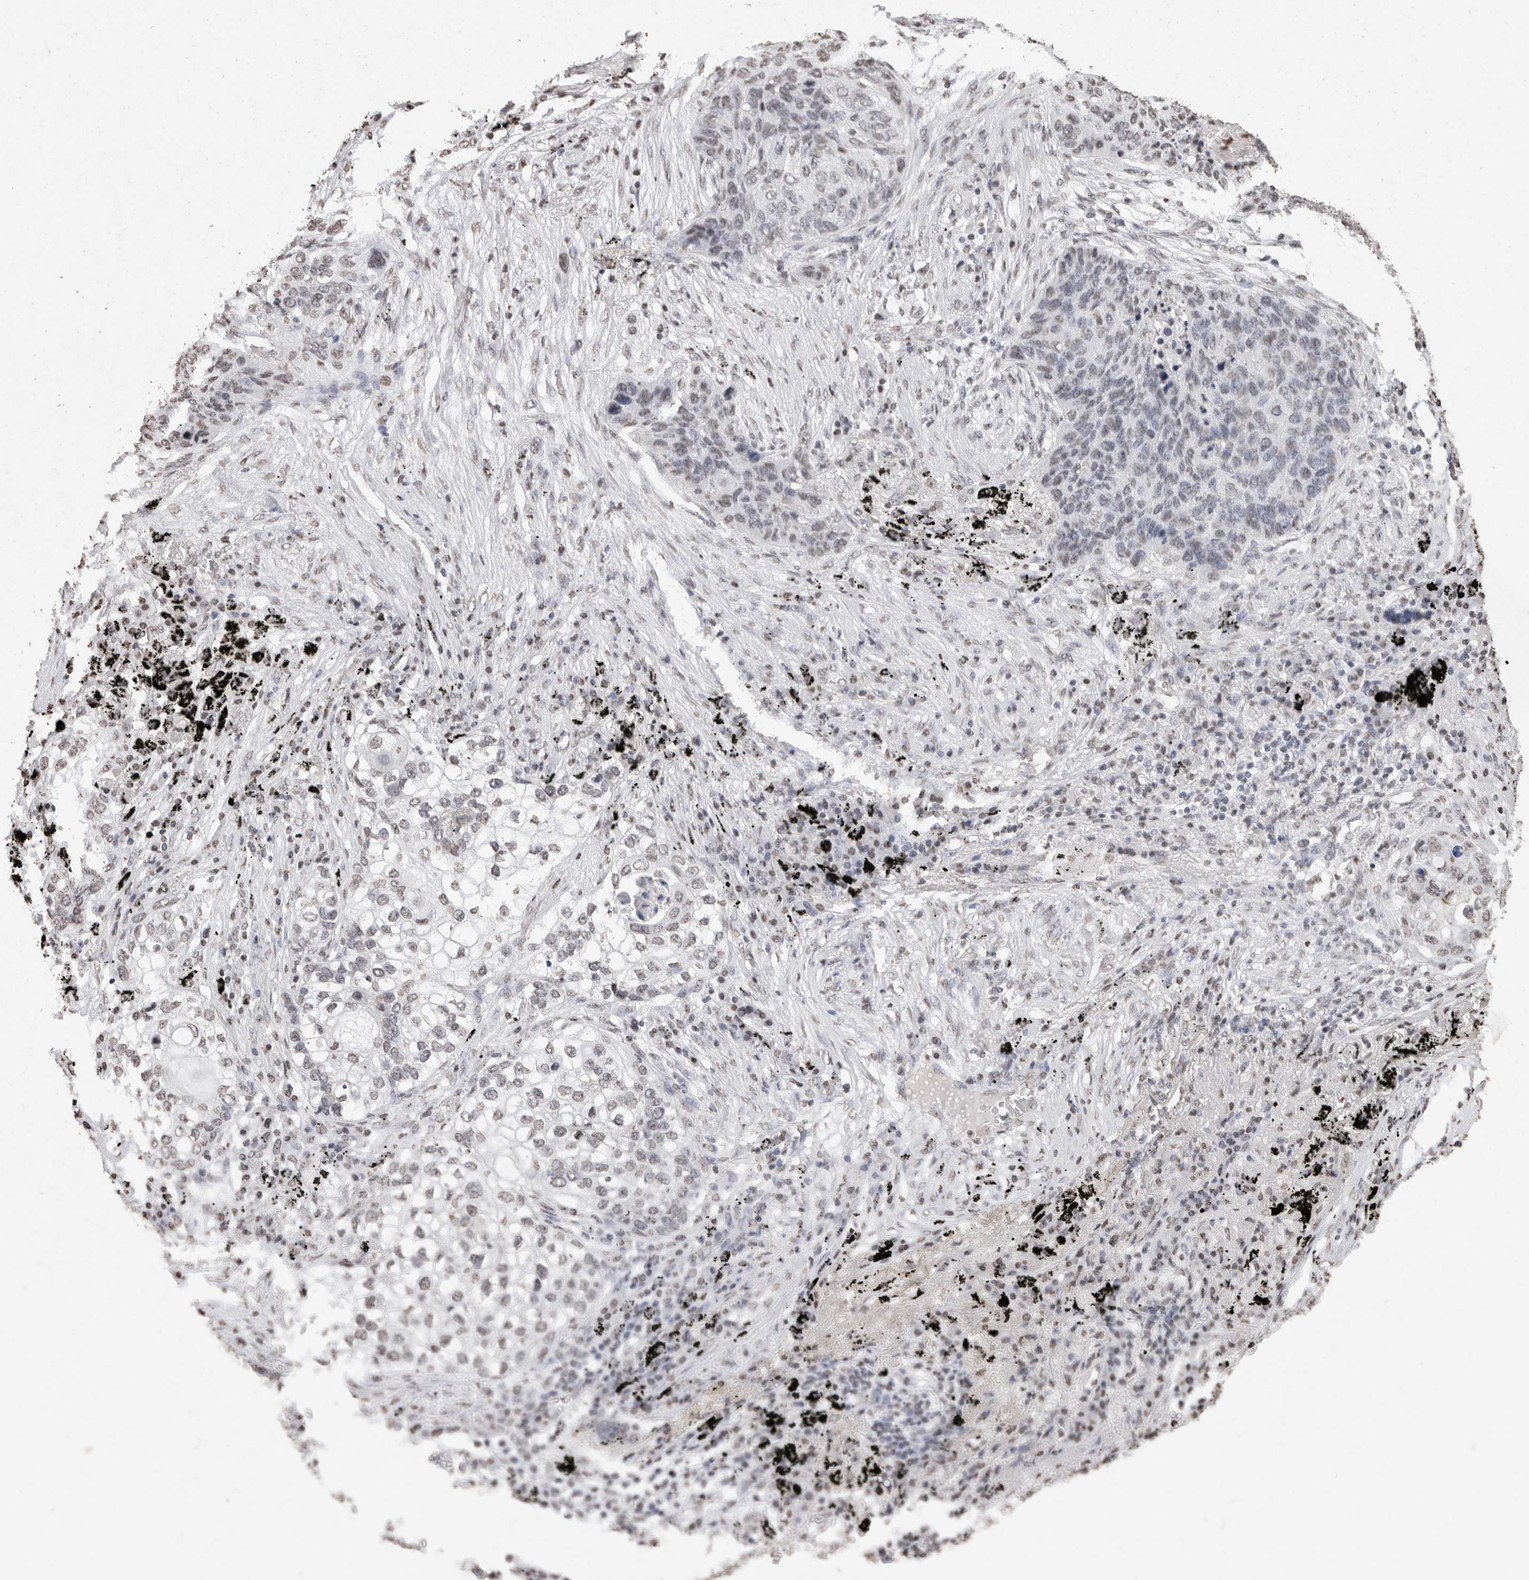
{"staining": {"intensity": "weak", "quantity": "25%-75%", "location": "nuclear"}, "tissue": "lung cancer", "cell_type": "Tumor cells", "image_type": "cancer", "snomed": [{"axis": "morphology", "description": "Squamous cell carcinoma, NOS"}, {"axis": "topography", "description": "Lung"}], "caption": "Human squamous cell carcinoma (lung) stained with a brown dye shows weak nuclear positive staining in approximately 25%-75% of tumor cells.", "gene": "CNTN1", "patient": {"sex": "female", "age": 63}}